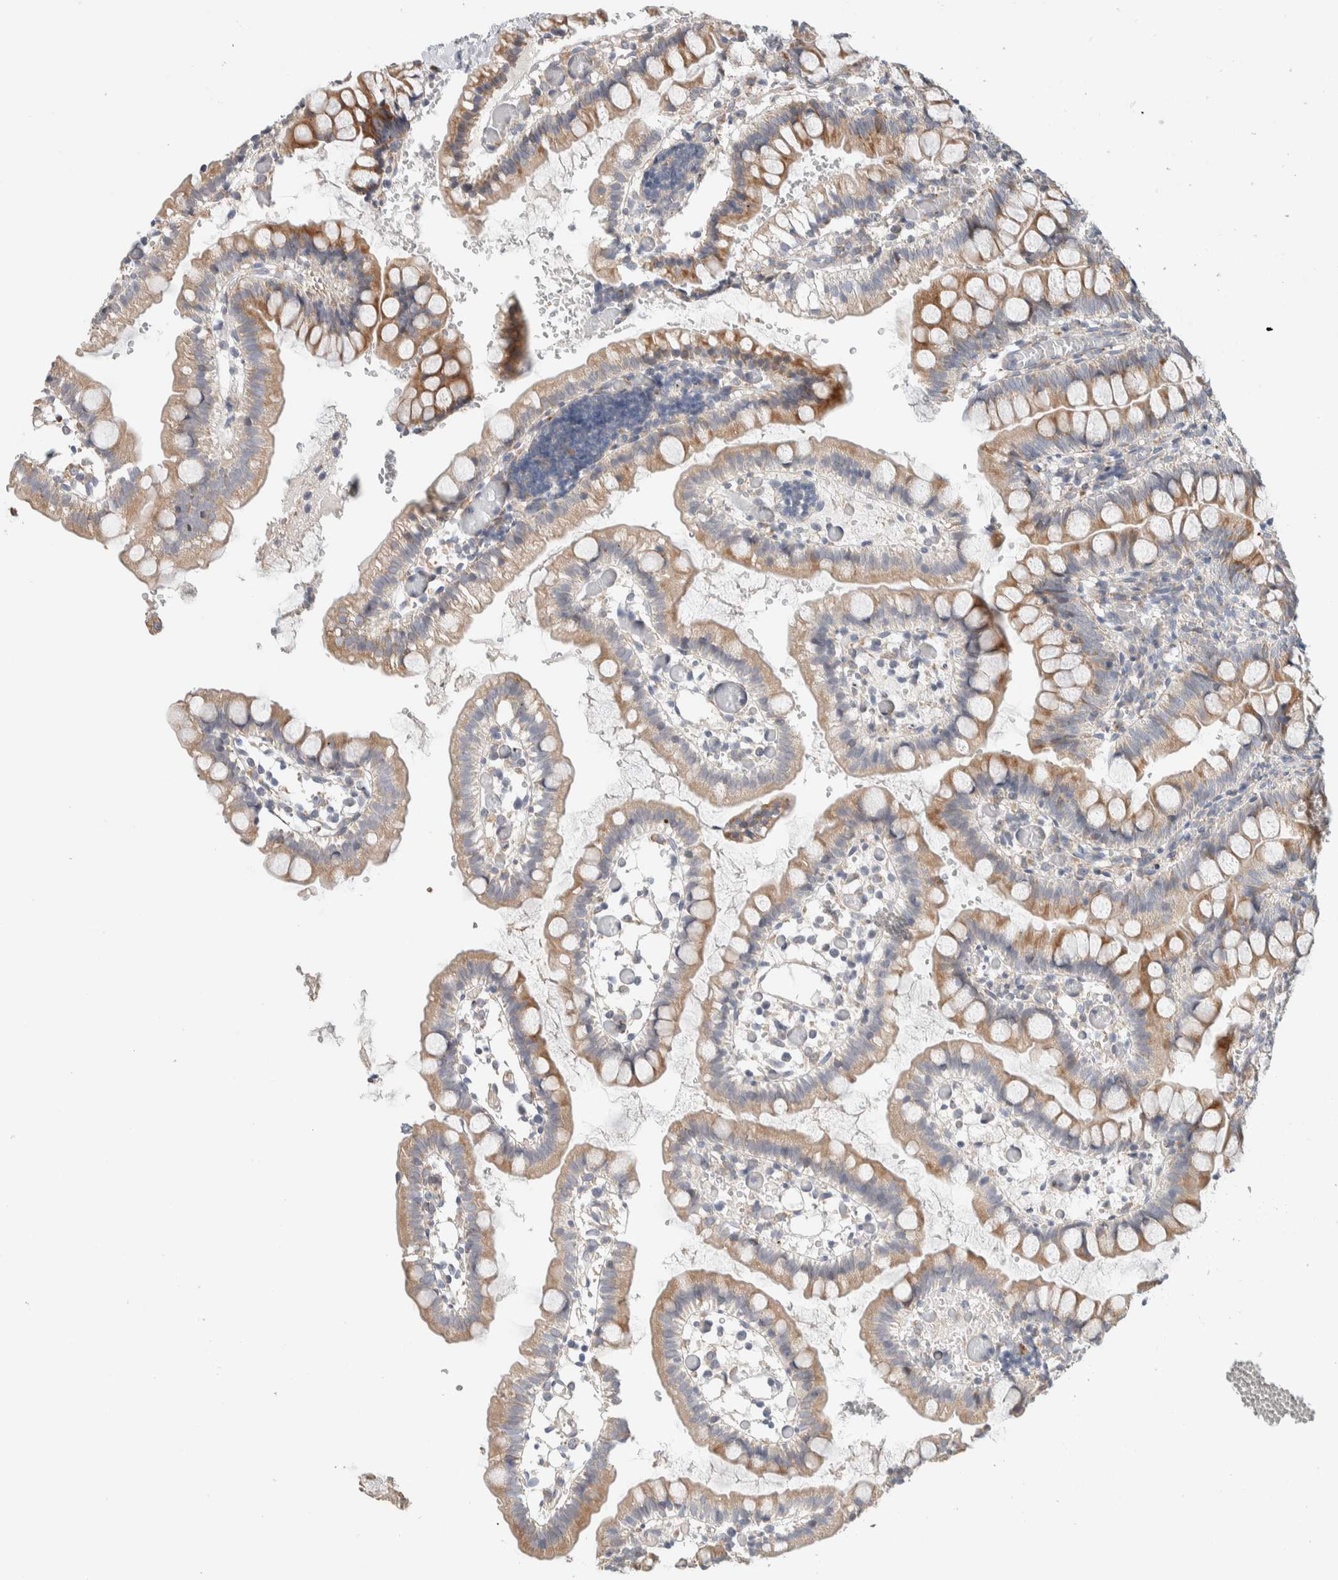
{"staining": {"intensity": "strong", "quantity": "25%-75%", "location": "cytoplasmic/membranous"}, "tissue": "small intestine", "cell_type": "Glandular cells", "image_type": "normal", "snomed": [{"axis": "morphology", "description": "Normal tissue, NOS"}, {"axis": "morphology", "description": "Developmental malformation"}, {"axis": "topography", "description": "Small intestine"}], "caption": "About 25%-75% of glandular cells in unremarkable small intestine reveal strong cytoplasmic/membranous protein staining as visualized by brown immunohistochemical staining.", "gene": "ADCY8", "patient": {"sex": "male"}}